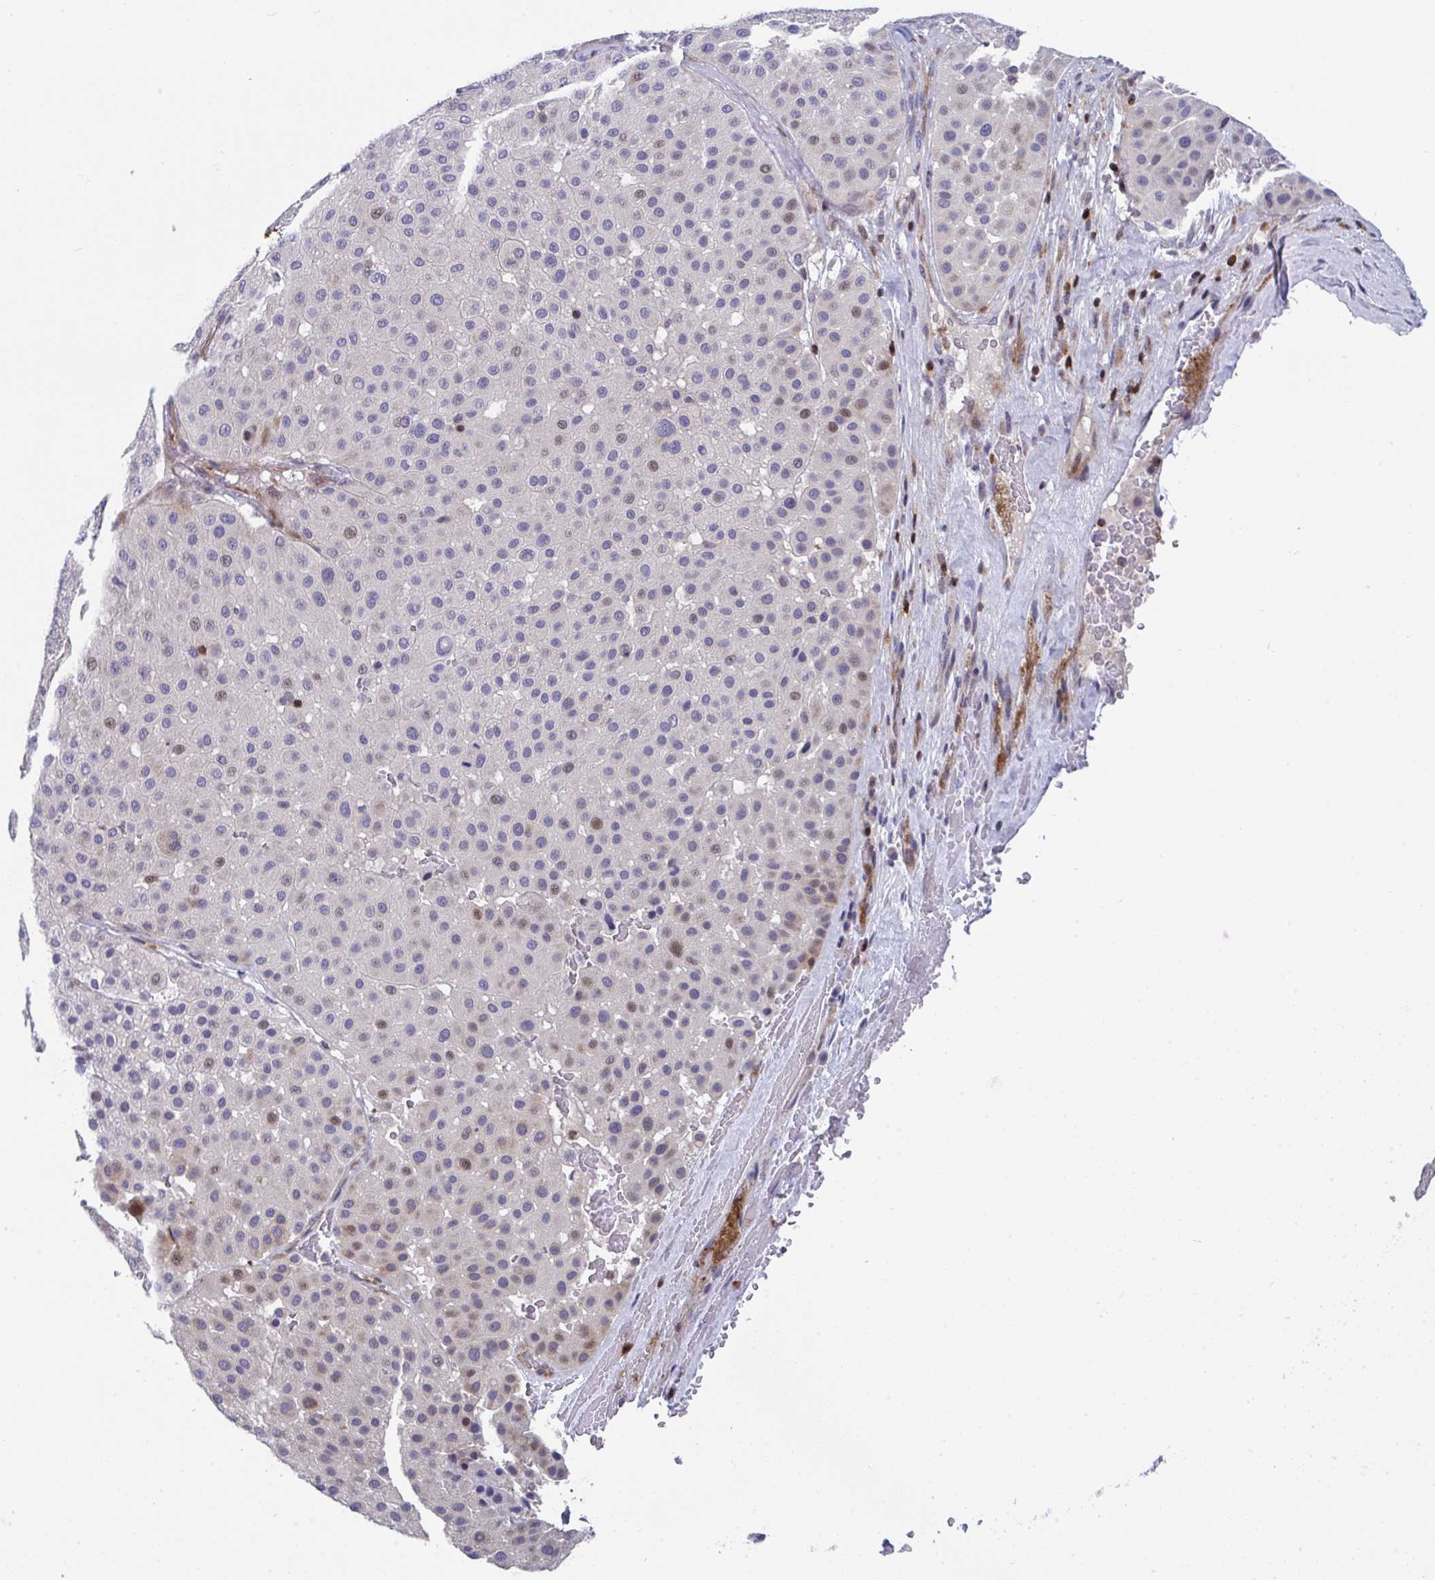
{"staining": {"intensity": "weak", "quantity": "<25%", "location": "nuclear"}, "tissue": "melanoma", "cell_type": "Tumor cells", "image_type": "cancer", "snomed": [{"axis": "morphology", "description": "Malignant melanoma, Metastatic site"}, {"axis": "topography", "description": "Smooth muscle"}], "caption": "The IHC histopathology image has no significant staining in tumor cells of melanoma tissue.", "gene": "AOC2", "patient": {"sex": "male", "age": 41}}